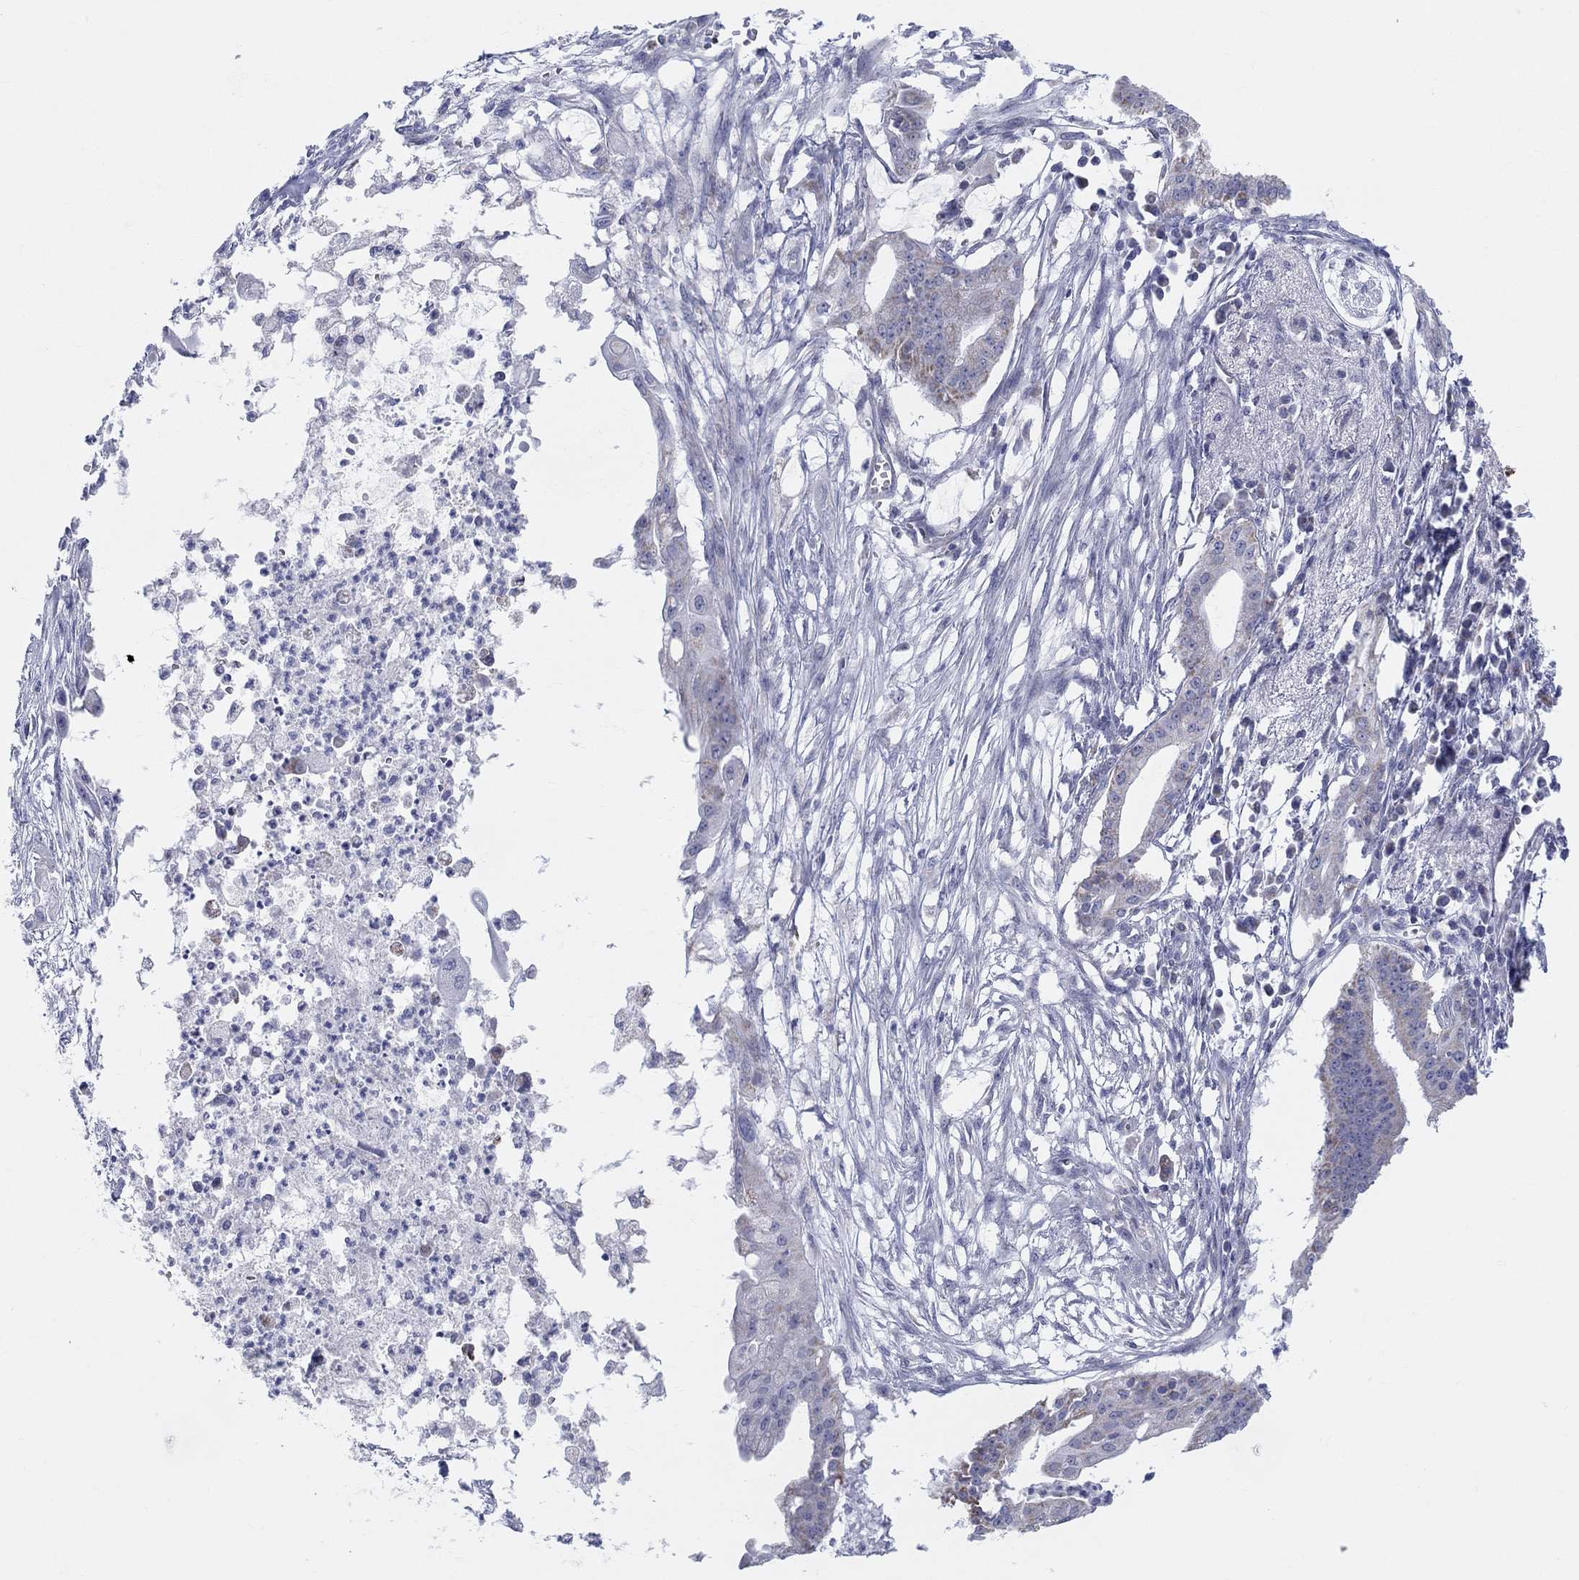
{"staining": {"intensity": "negative", "quantity": "none", "location": "none"}, "tissue": "pancreatic cancer", "cell_type": "Tumor cells", "image_type": "cancer", "snomed": [{"axis": "morphology", "description": "Normal tissue, NOS"}, {"axis": "morphology", "description": "Adenocarcinoma, NOS"}, {"axis": "topography", "description": "Pancreas"}], "caption": "There is no significant expression in tumor cells of pancreatic cancer. (DAB immunohistochemistry visualized using brightfield microscopy, high magnification).", "gene": "KISS1R", "patient": {"sex": "female", "age": 58}}